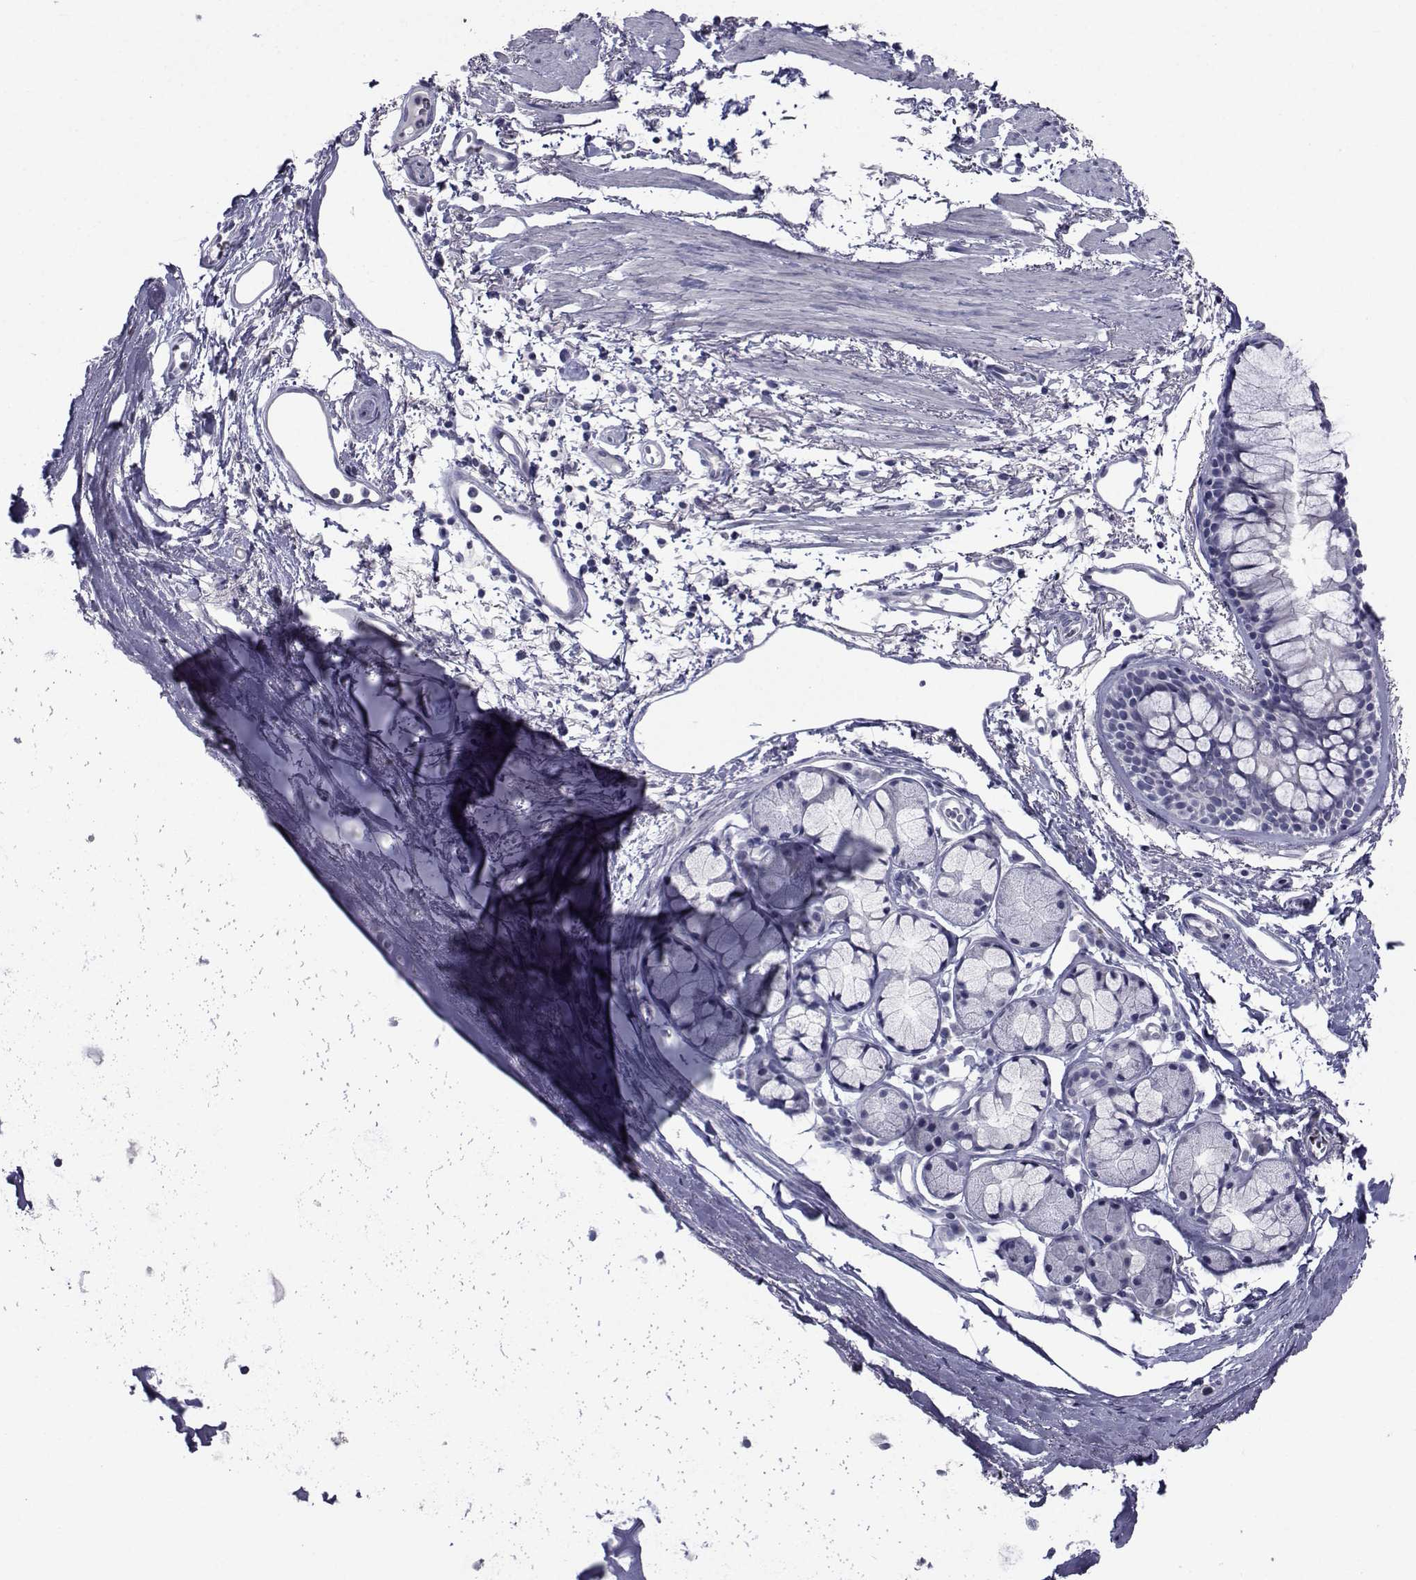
{"staining": {"intensity": "negative", "quantity": "none", "location": "none"}, "tissue": "bronchus", "cell_type": "Respiratory epithelial cells", "image_type": "normal", "snomed": [{"axis": "morphology", "description": "Normal tissue, NOS"}, {"axis": "morphology", "description": "Squamous cell carcinoma, NOS"}, {"axis": "topography", "description": "Cartilage tissue"}, {"axis": "topography", "description": "Bronchus"}], "caption": "Immunohistochemical staining of unremarkable human bronchus reveals no significant expression in respiratory epithelial cells.", "gene": "CHRNA1", "patient": {"sex": "male", "age": 72}}